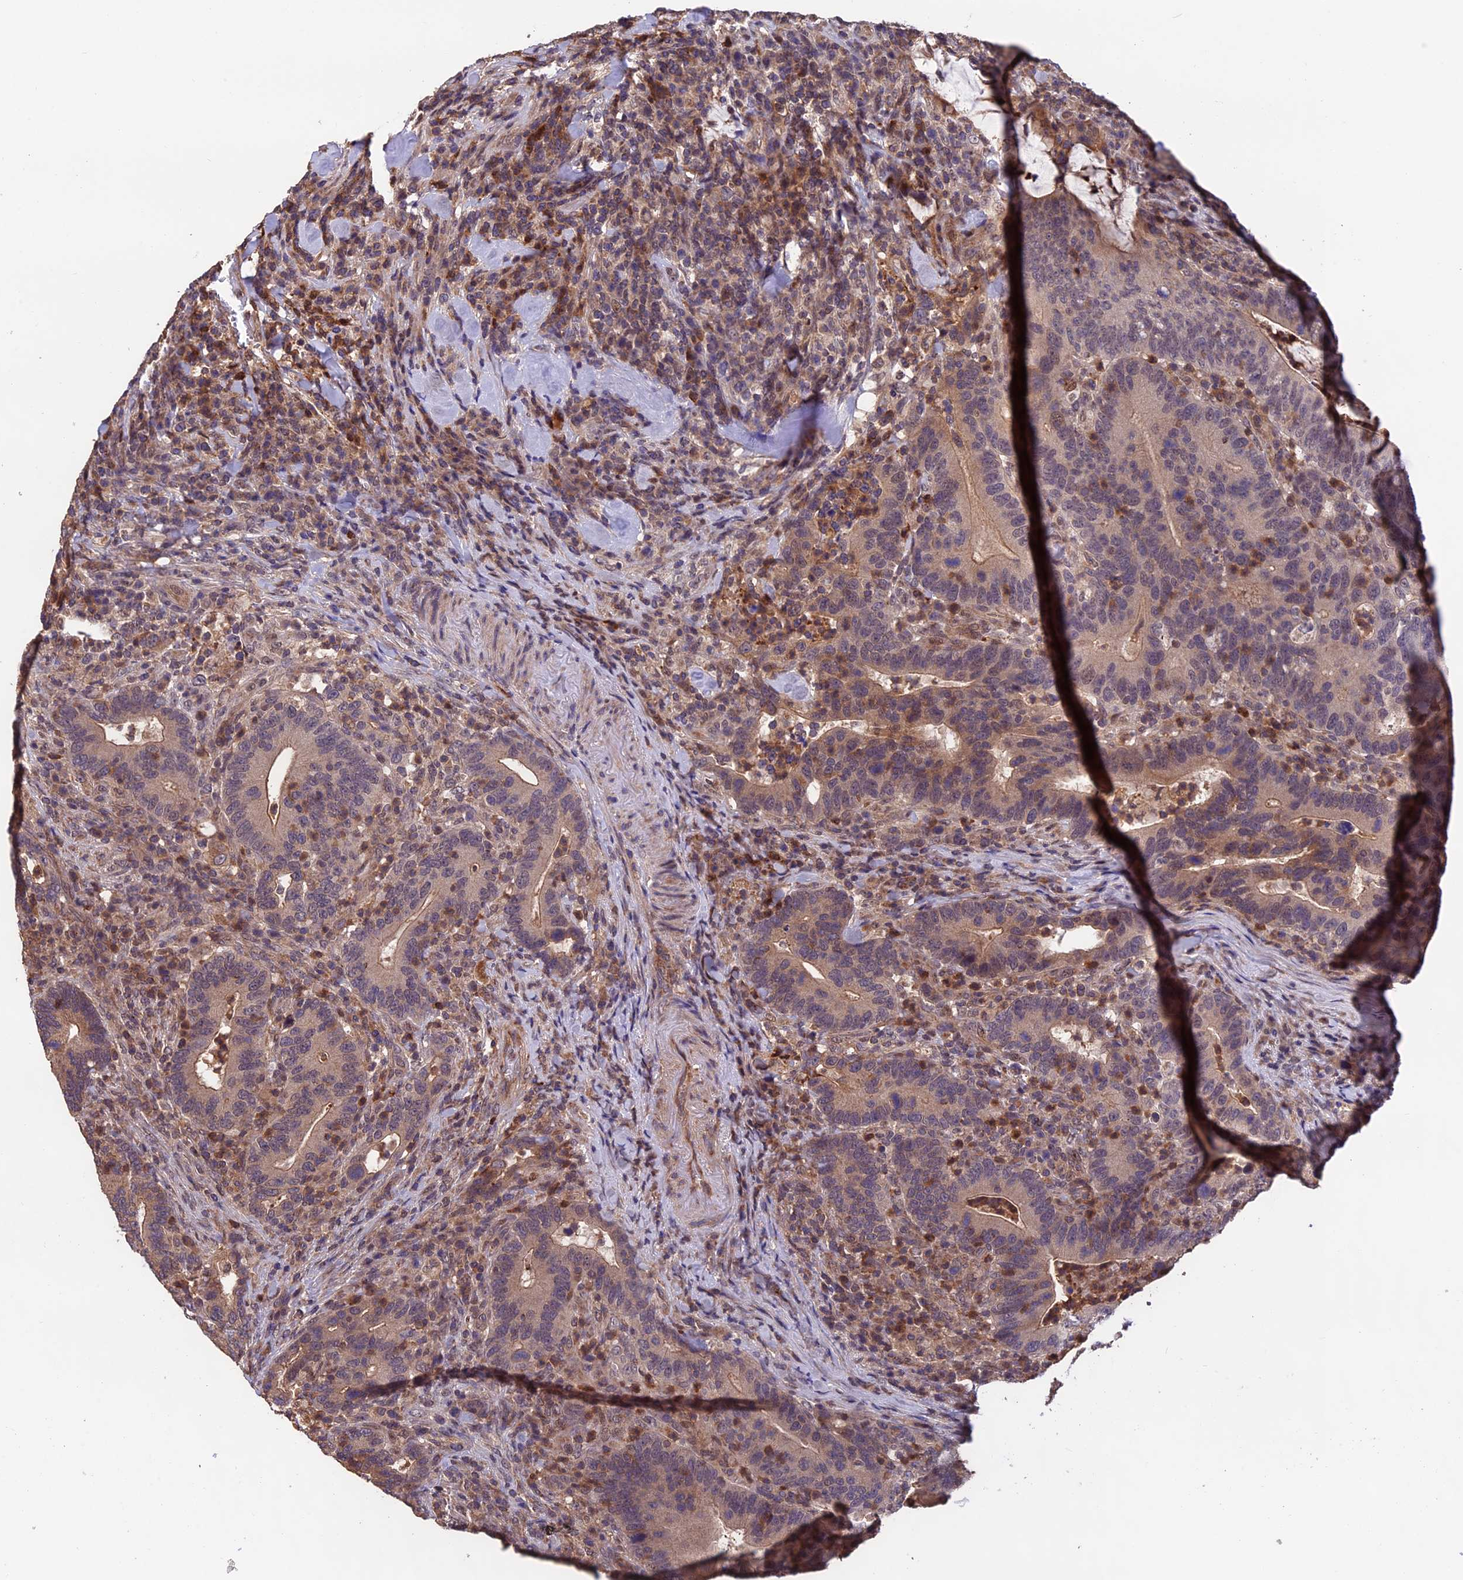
{"staining": {"intensity": "weak", "quantity": ">75%", "location": "cytoplasmic/membranous"}, "tissue": "colorectal cancer", "cell_type": "Tumor cells", "image_type": "cancer", "snomed": [{"axis": "morphology", "description": "Adenocarcinoma, NOS"}, {"axis": "topography", "description": "Colon"}], "caption": "A high-resolution photomicrograph shows immunohistochemistry (IHC) staining of adenocarcinoma (colorectal), which shows weak cytoplasmic/membranous expression in about >75% of tumor cells. (DAB (3,3'-diaminobenzidine) IHC with brightfield microscopy, high magnification).", "gene": "PKD2L2", "patient": {"sex": "female", "age": 66}}